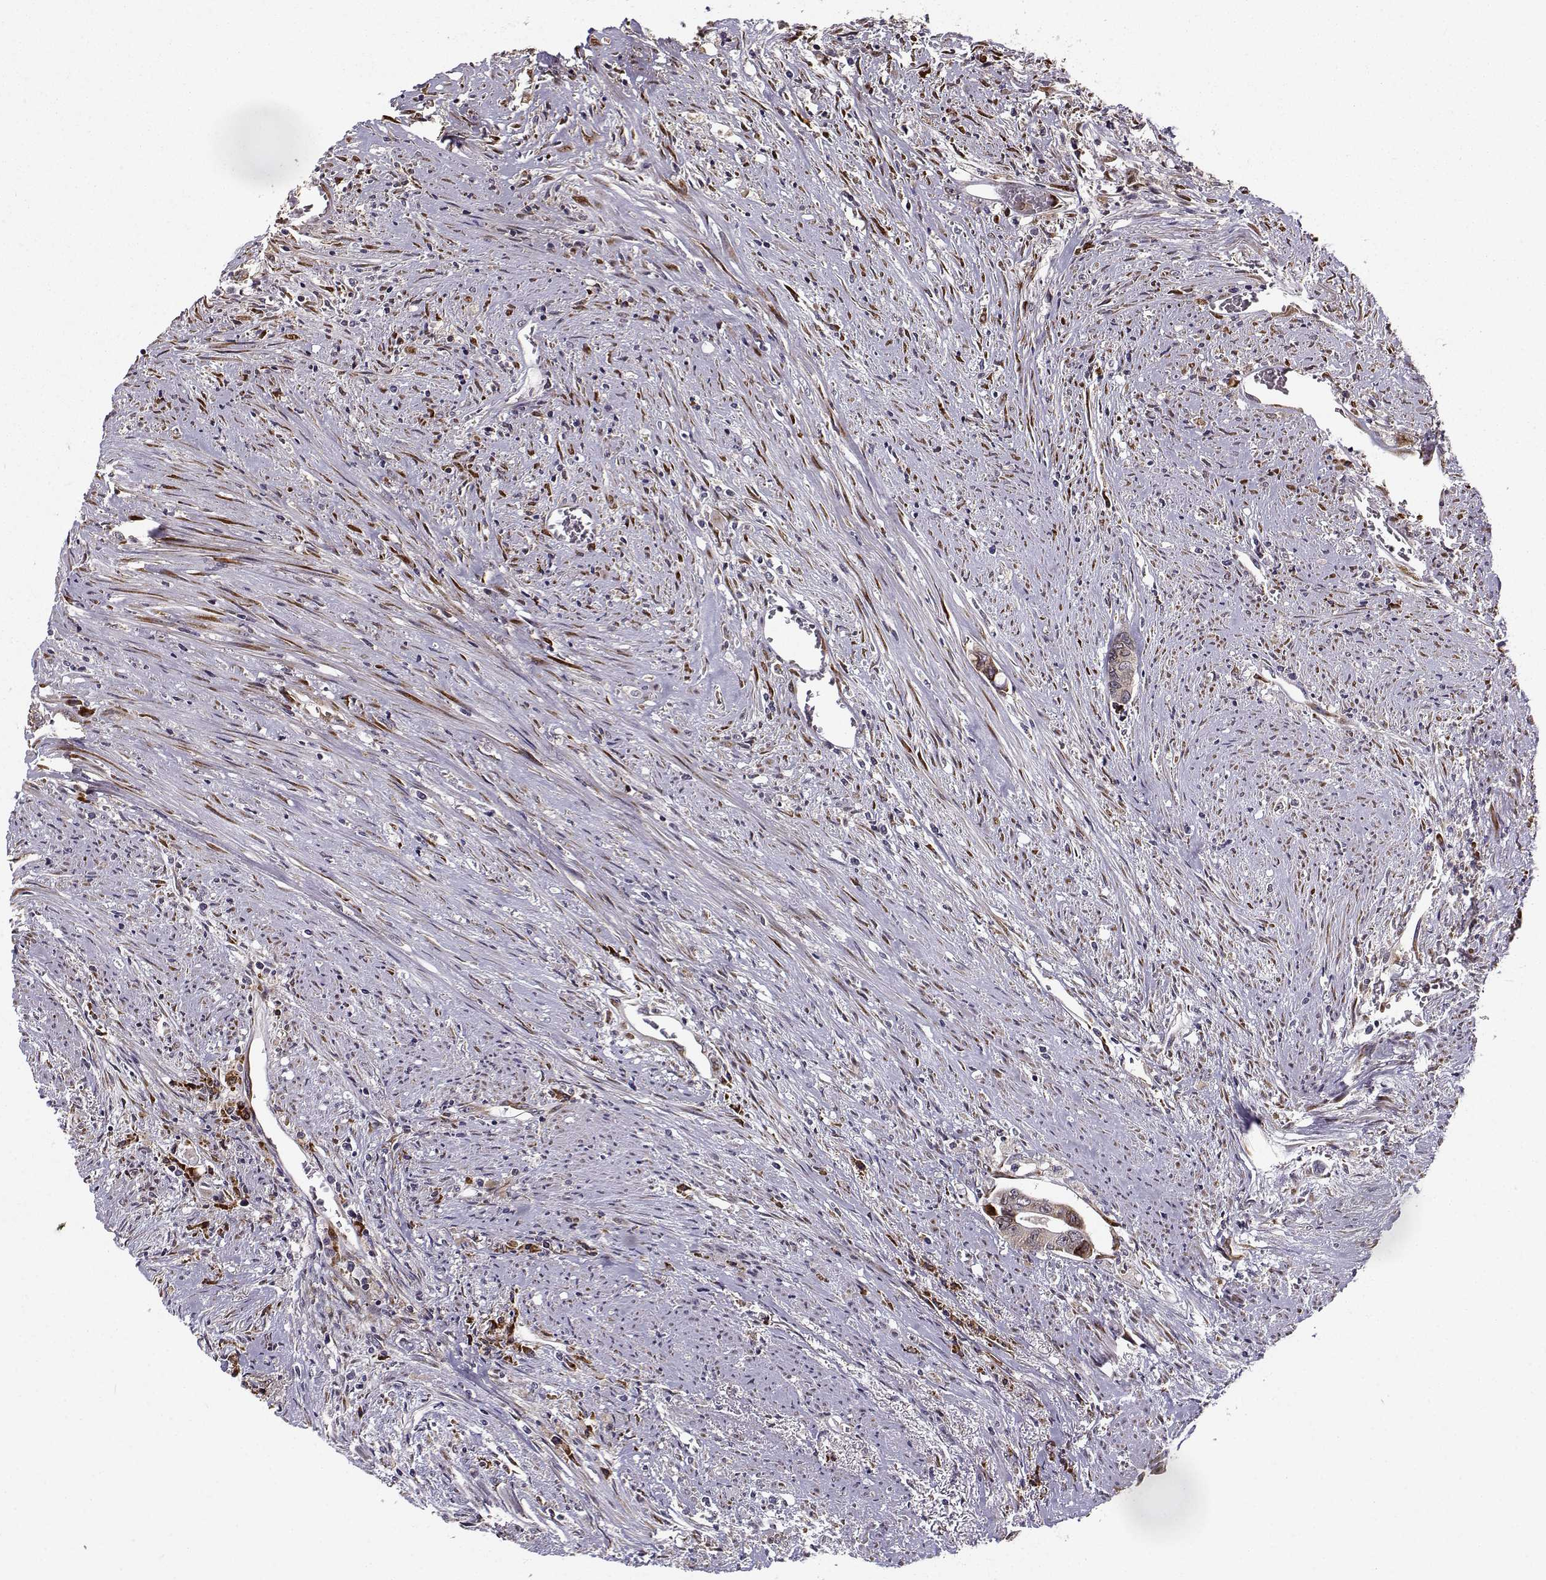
{"staining": {"intensity": "moderate", "quantity": ">75%", "location": "cytoplasmic/membranous"}, "tissue": "colorectal cancer", "cell_type": "Tumor cells", "image_type": "cancer", "snomed": [{"axis": "morphology", "description": "Adenocarcinoma, NOS"}, {"axis": "topography", "description": "Rectum"}], "caption": "An IHC image of tumor tissue is shown. Protein staining in brown labels moderate cytoplasmic/membranous positivity in colorectal cancer within tumor cells. The protein is stained brown, and the nuclei are stained in blue (DAB (3,3'-diaminobenzidine) IHC with brightfield microscopy, high magnification).", "gene": "RPL31", "patient": {"sex": "male", "age": 59}}